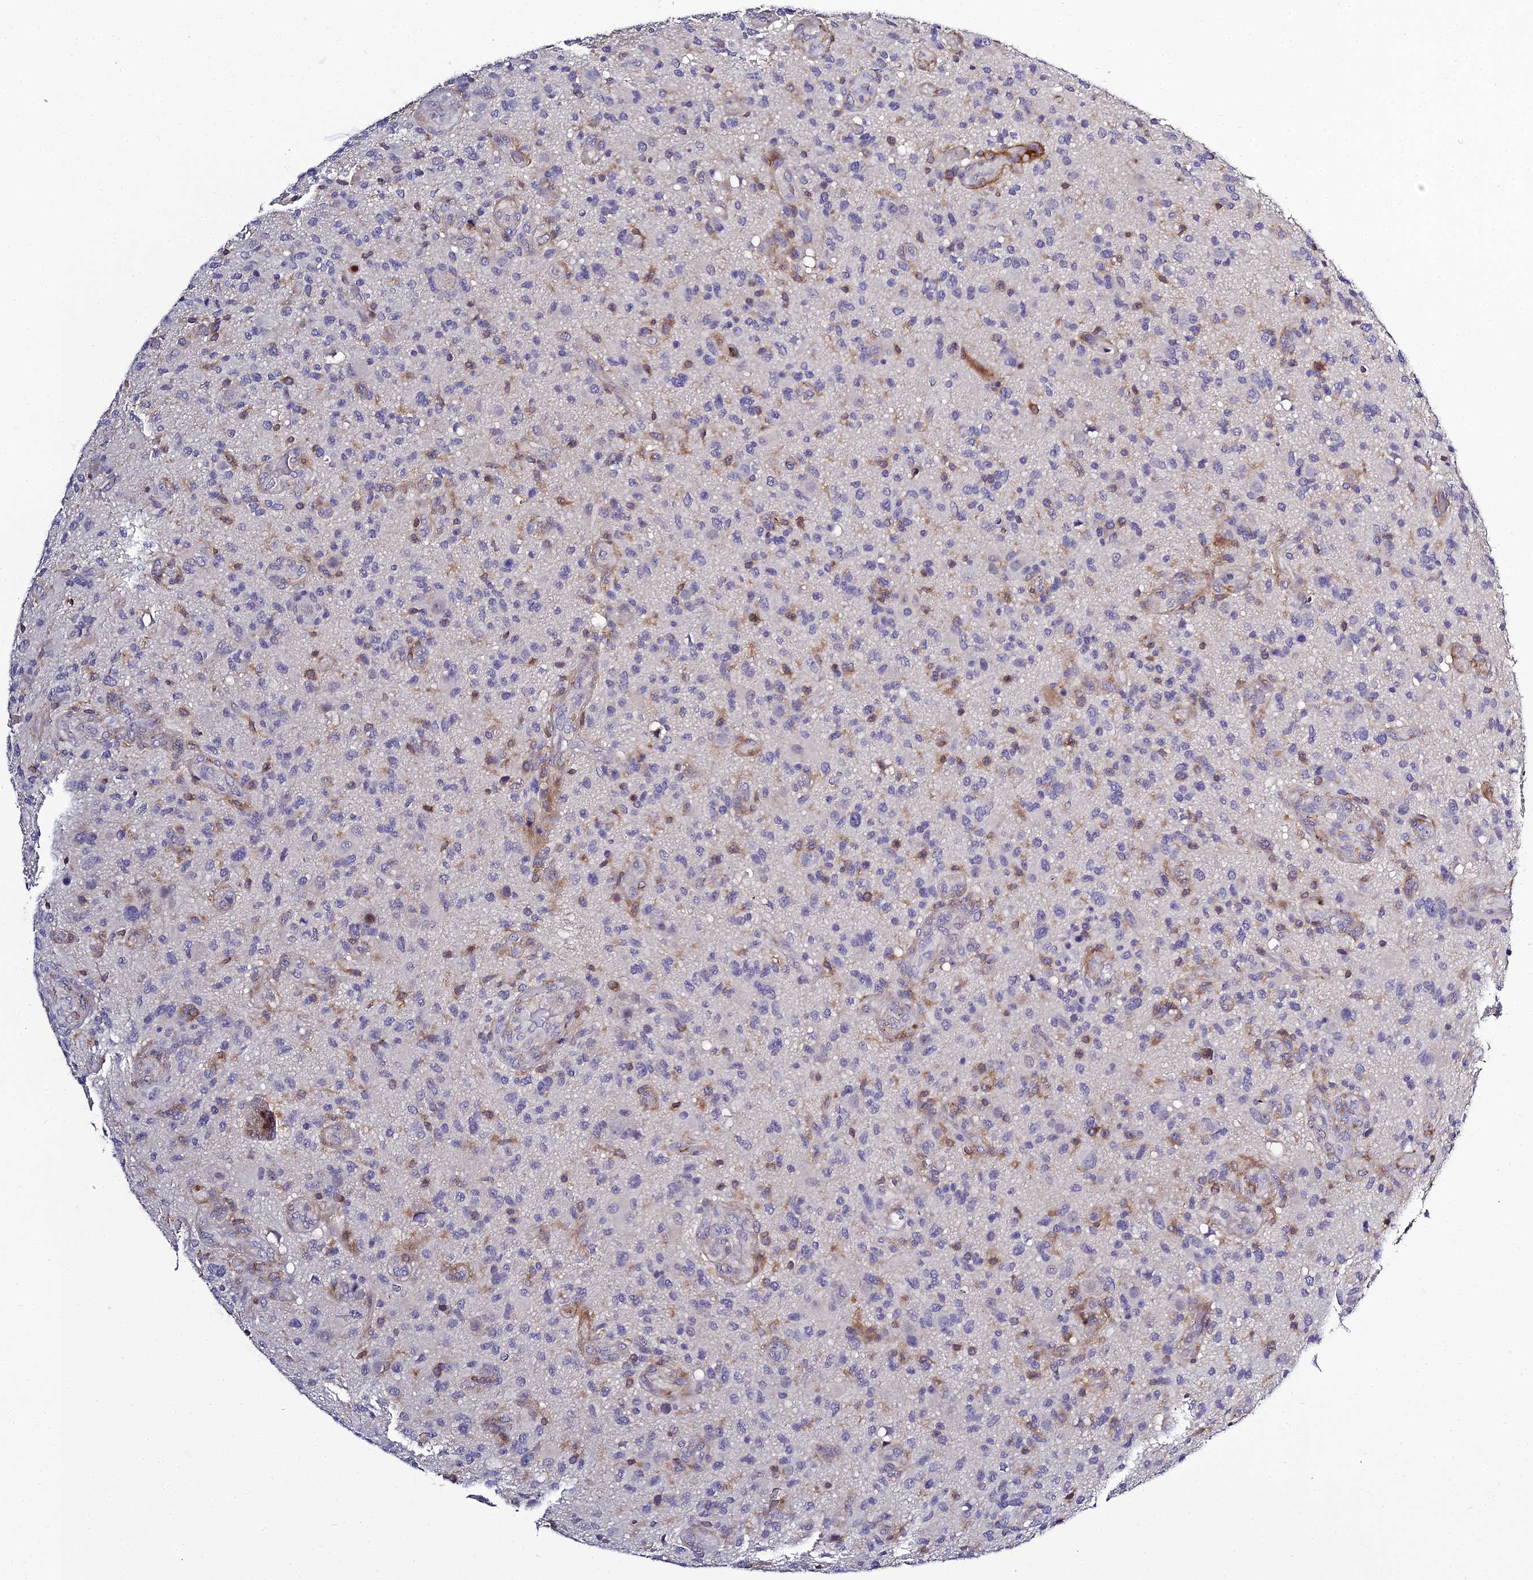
{"staining": {"intensity": "negative", "quantity": "none", "location": "none"}, "tissue": "glioma", "cell_type": "Tumor cells", "image_type": "cancer", "snomed": [{"axis": "morphology", "description": "Glioma, malignant, High grade"}, {"axis": "topography", "description": "Brain"}], "caption": "High magnification brightfield microscopy of glioma stained with DAB (3,3'-diaminobenzidine) (brown) and counterstained with hematoxylin (blue): tumor cells show no significant positivity.", "gene": "IL4I1", "patient": {"sex": "male", "age": 47}}